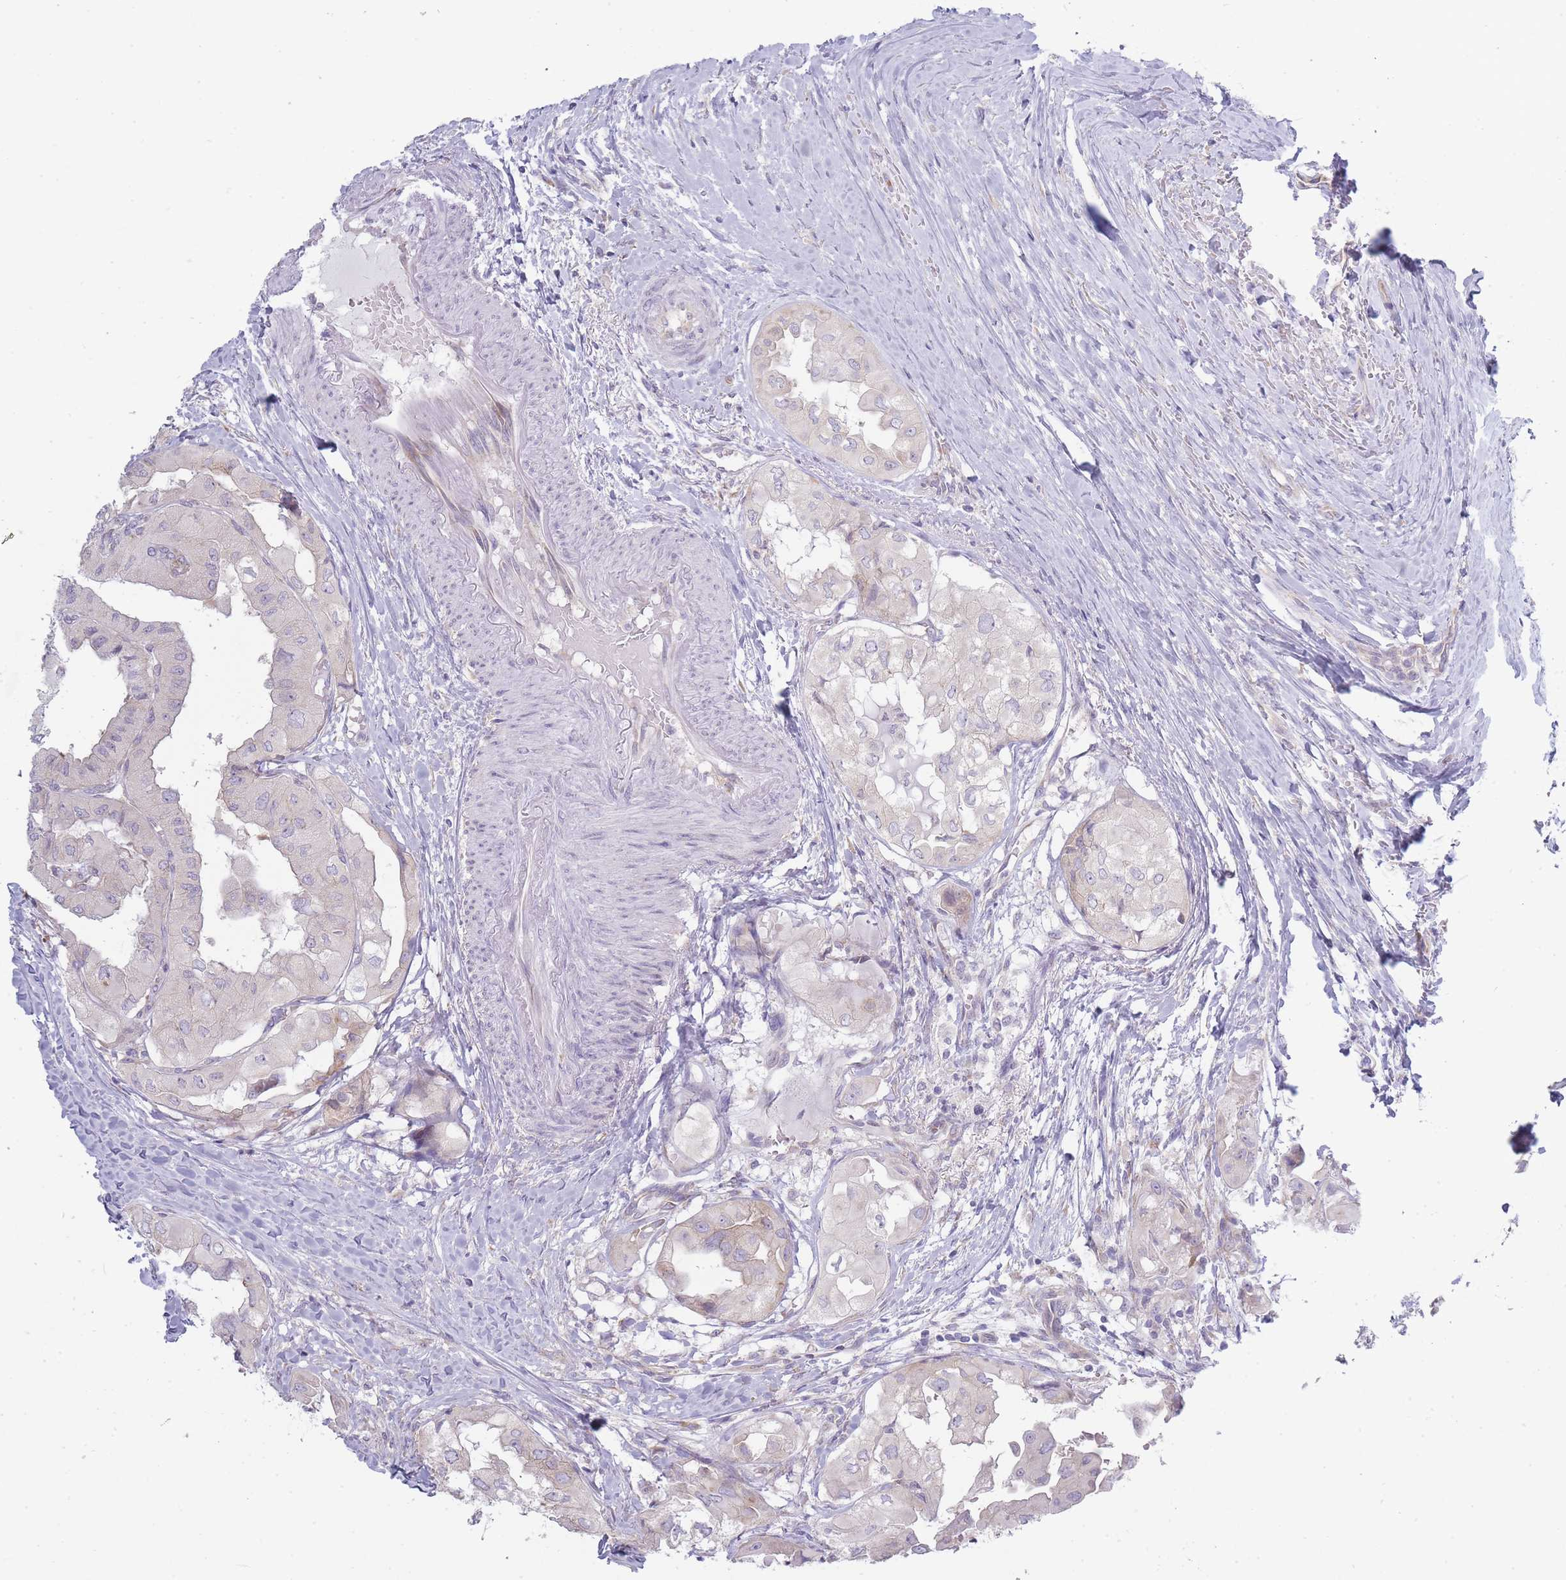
{"staining": {"intensity": "negative", "quantity": "none", "location": "none"}, "tissue": "thyroid cancer", "cell_type": "Tumor cells", "image_type": "cancer", "snomed": [{"axis": "morphology", "description": "Papillary adenocarcinoma, NOS"}, {"axis": "topography", "description": "Thyroid gland"}], "caption": "Thyroid cancer (papillary adenocarcinoma) was stained to show a protein in brown. There is no significant staining in tumor cells.", "gene": "OR5L2", "patient": {"sex": "female", "age": 59}}